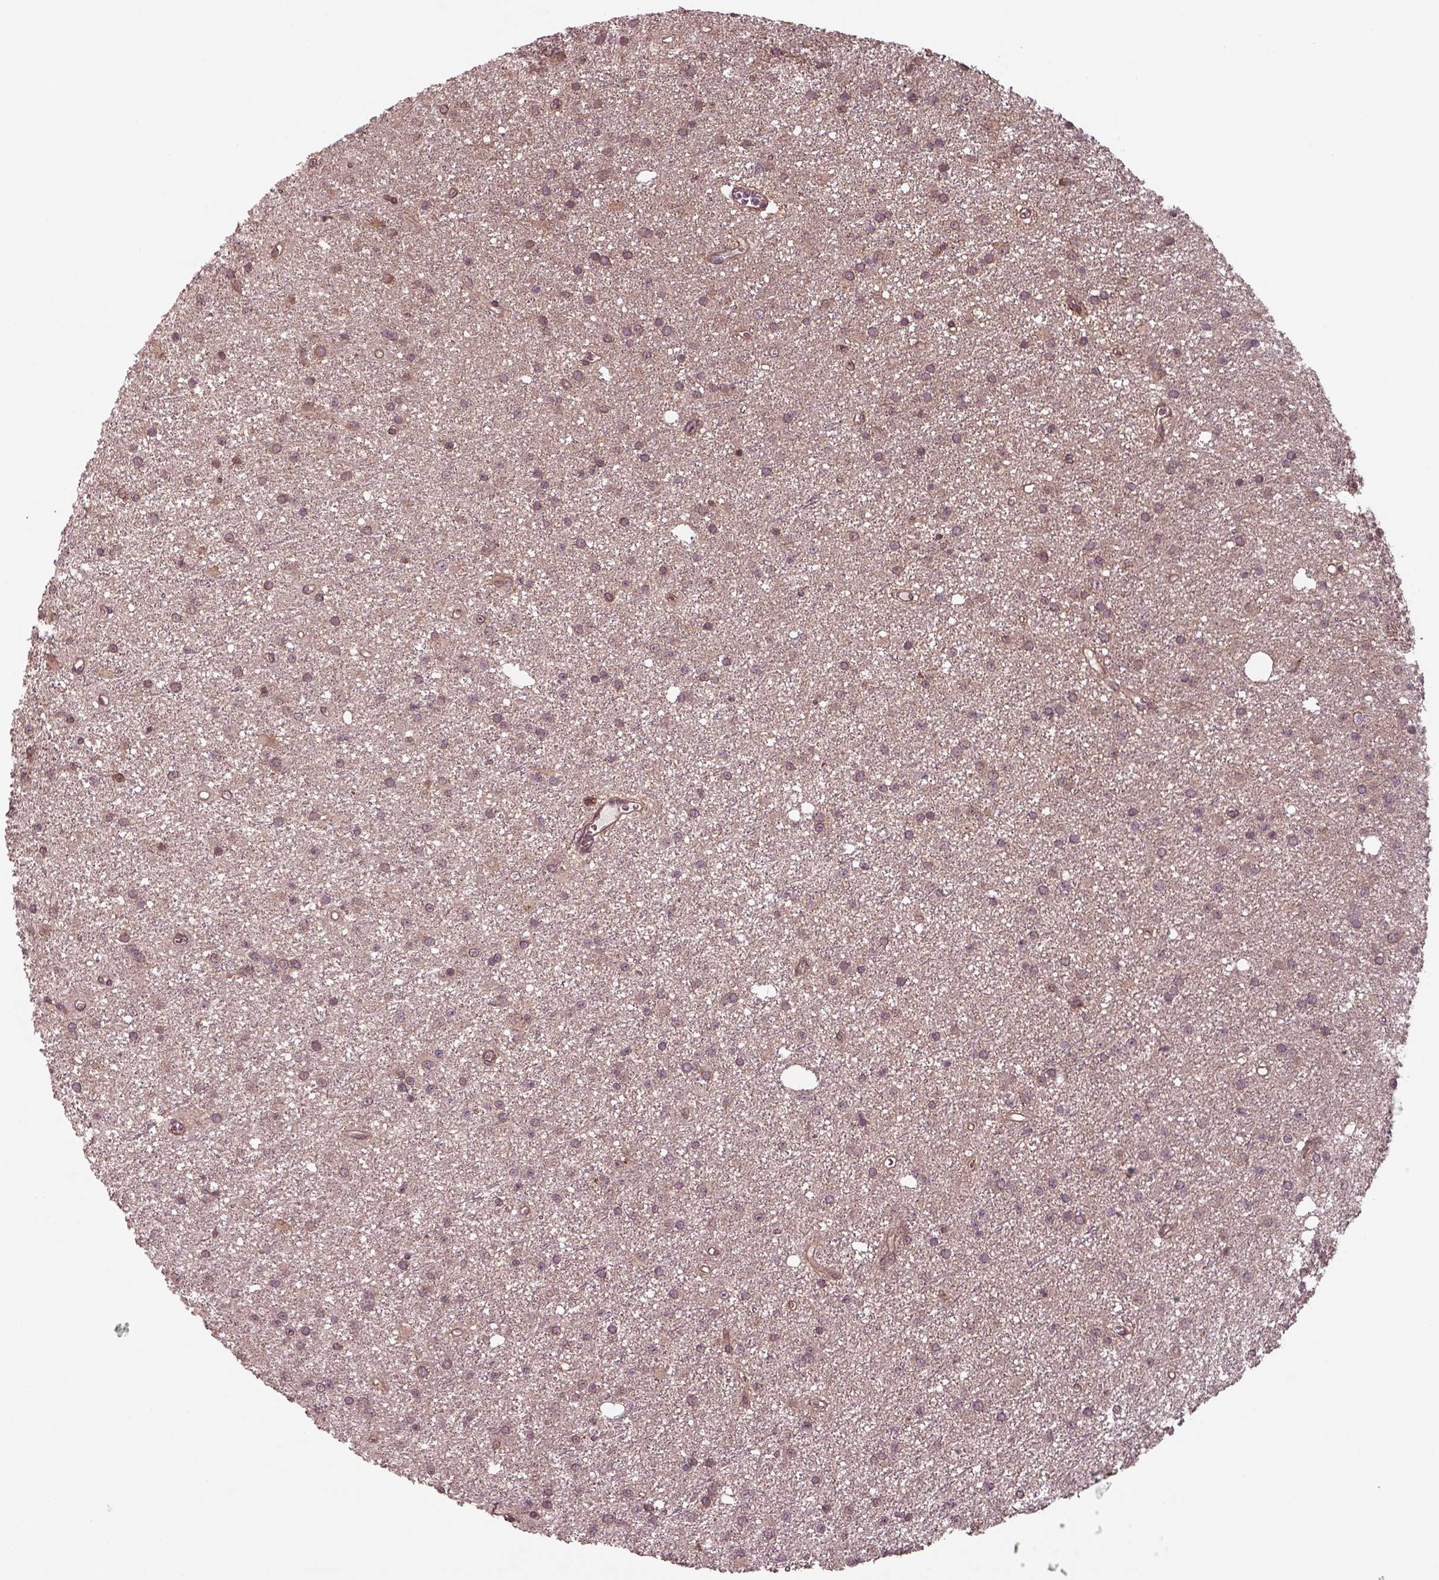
{"staining": {"intensity": "negative", "quantity": "none", "location": "none"}, "tissue": "glioma", "cell_type": "Tumor cells", "image_type": "cancer", "snomed": [{"axis": "morphology", "description": "Glioma, malignant, Low grade"}, {"axis": "topography", "description": "Brain"}], "caption": "Tumor cells show no significant protein positivity in glioma. (Immunohistochemistry (ihc), brightfield microscopy, high magnification).", "gene": "CHMP3", "patient": {"sex": "male", "age": 27}}